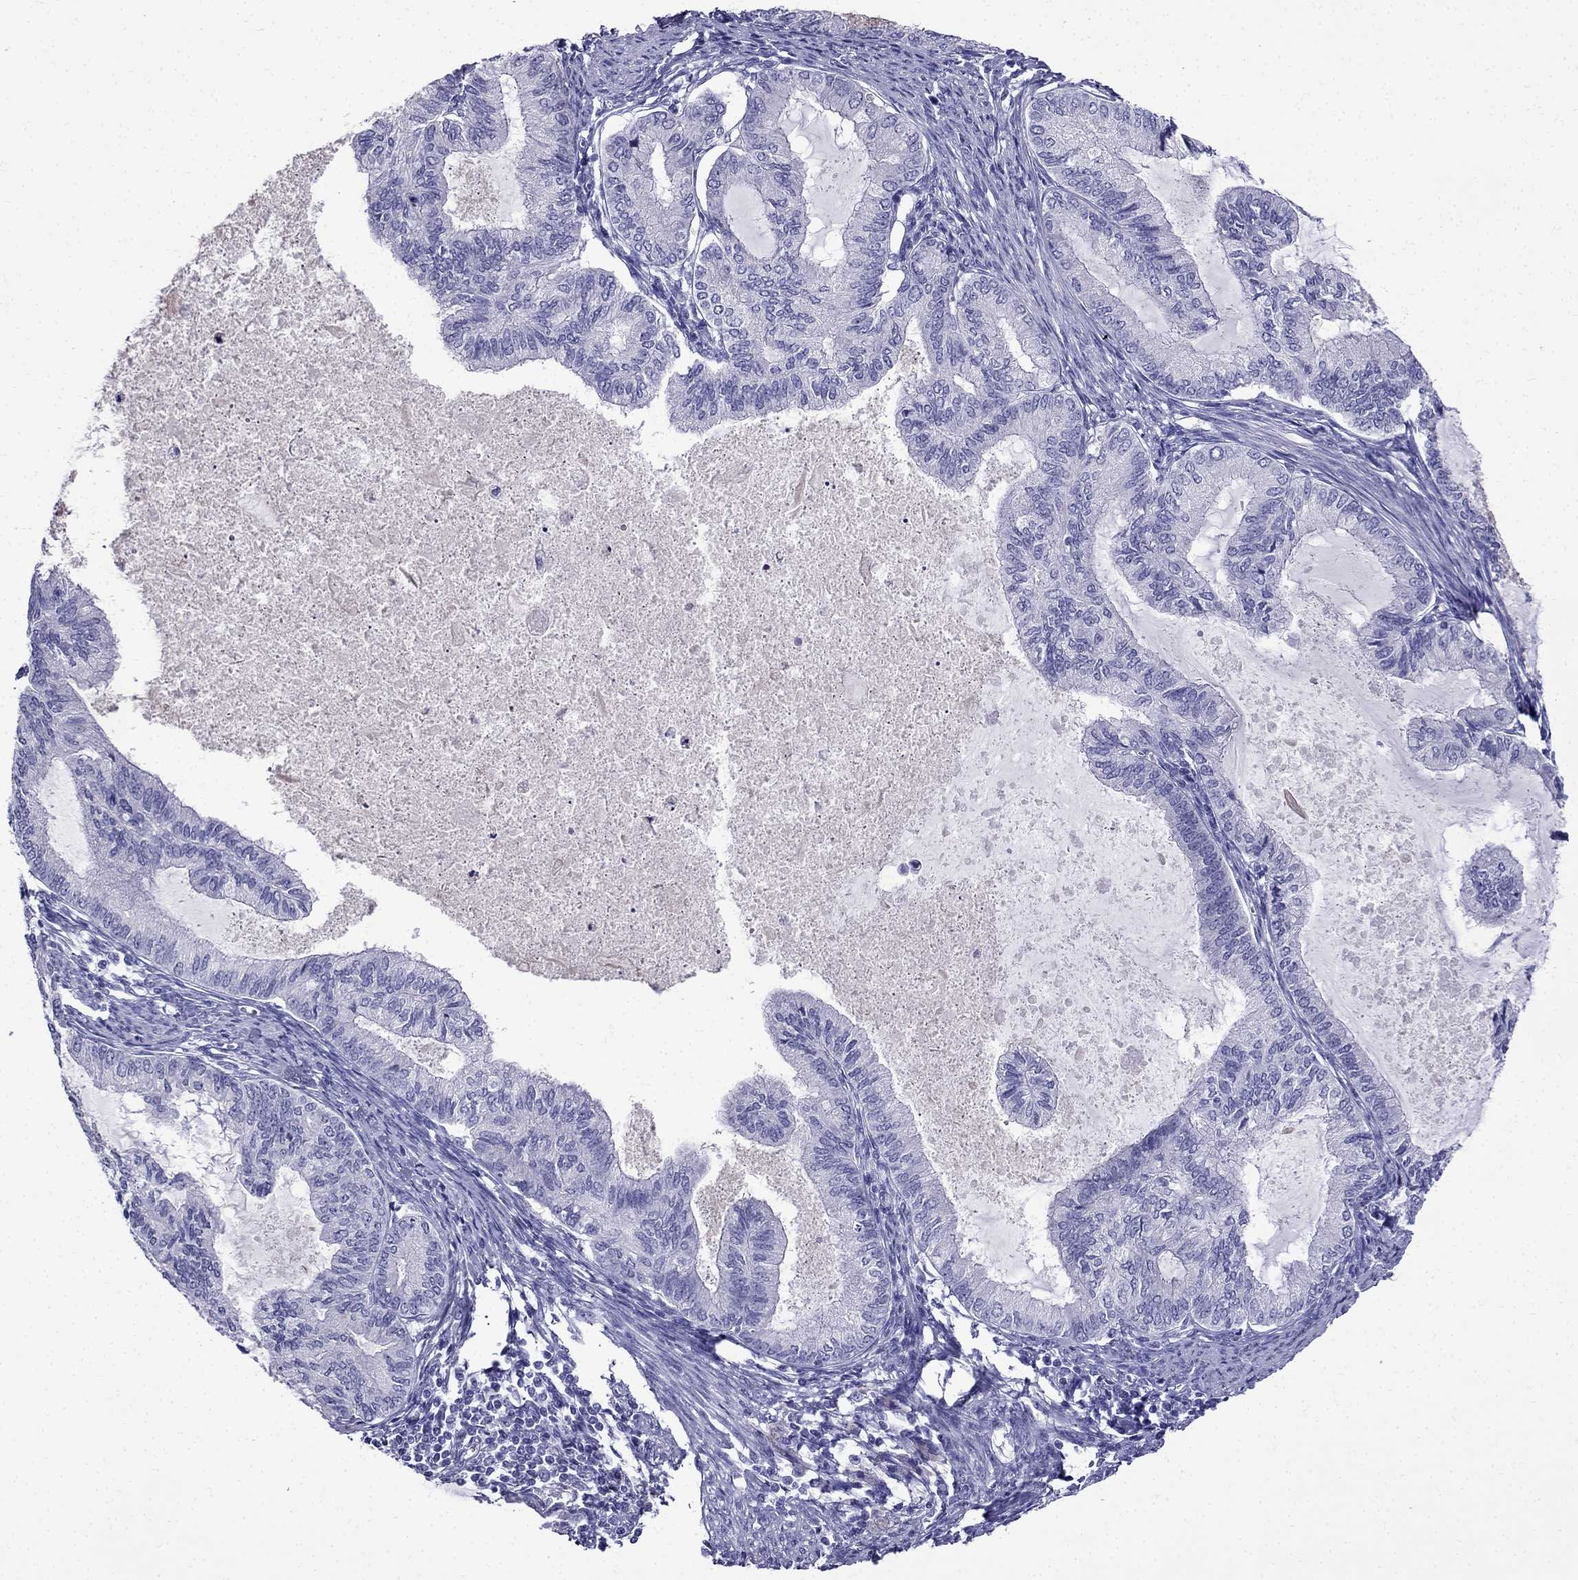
{"staining": {"intensity": "negative", "quantity": "none", "location": "none"}, "tissue": "endometrial cancer", "cell_type": "Tumor cells", "image_type": "cancer", "snomed": [{"axis": "morphology", "description": "Adenocarcinoma, NOS"}, {"axis": "topography", "description": "Endometrium"}], "caption": "The IHC histopathology image has no significant staining in tumor cells of endometrial cancer (adenocarcinoma) tissue.", "gene": "ERC2", "patient": {"sex": "female", "age": 86}}